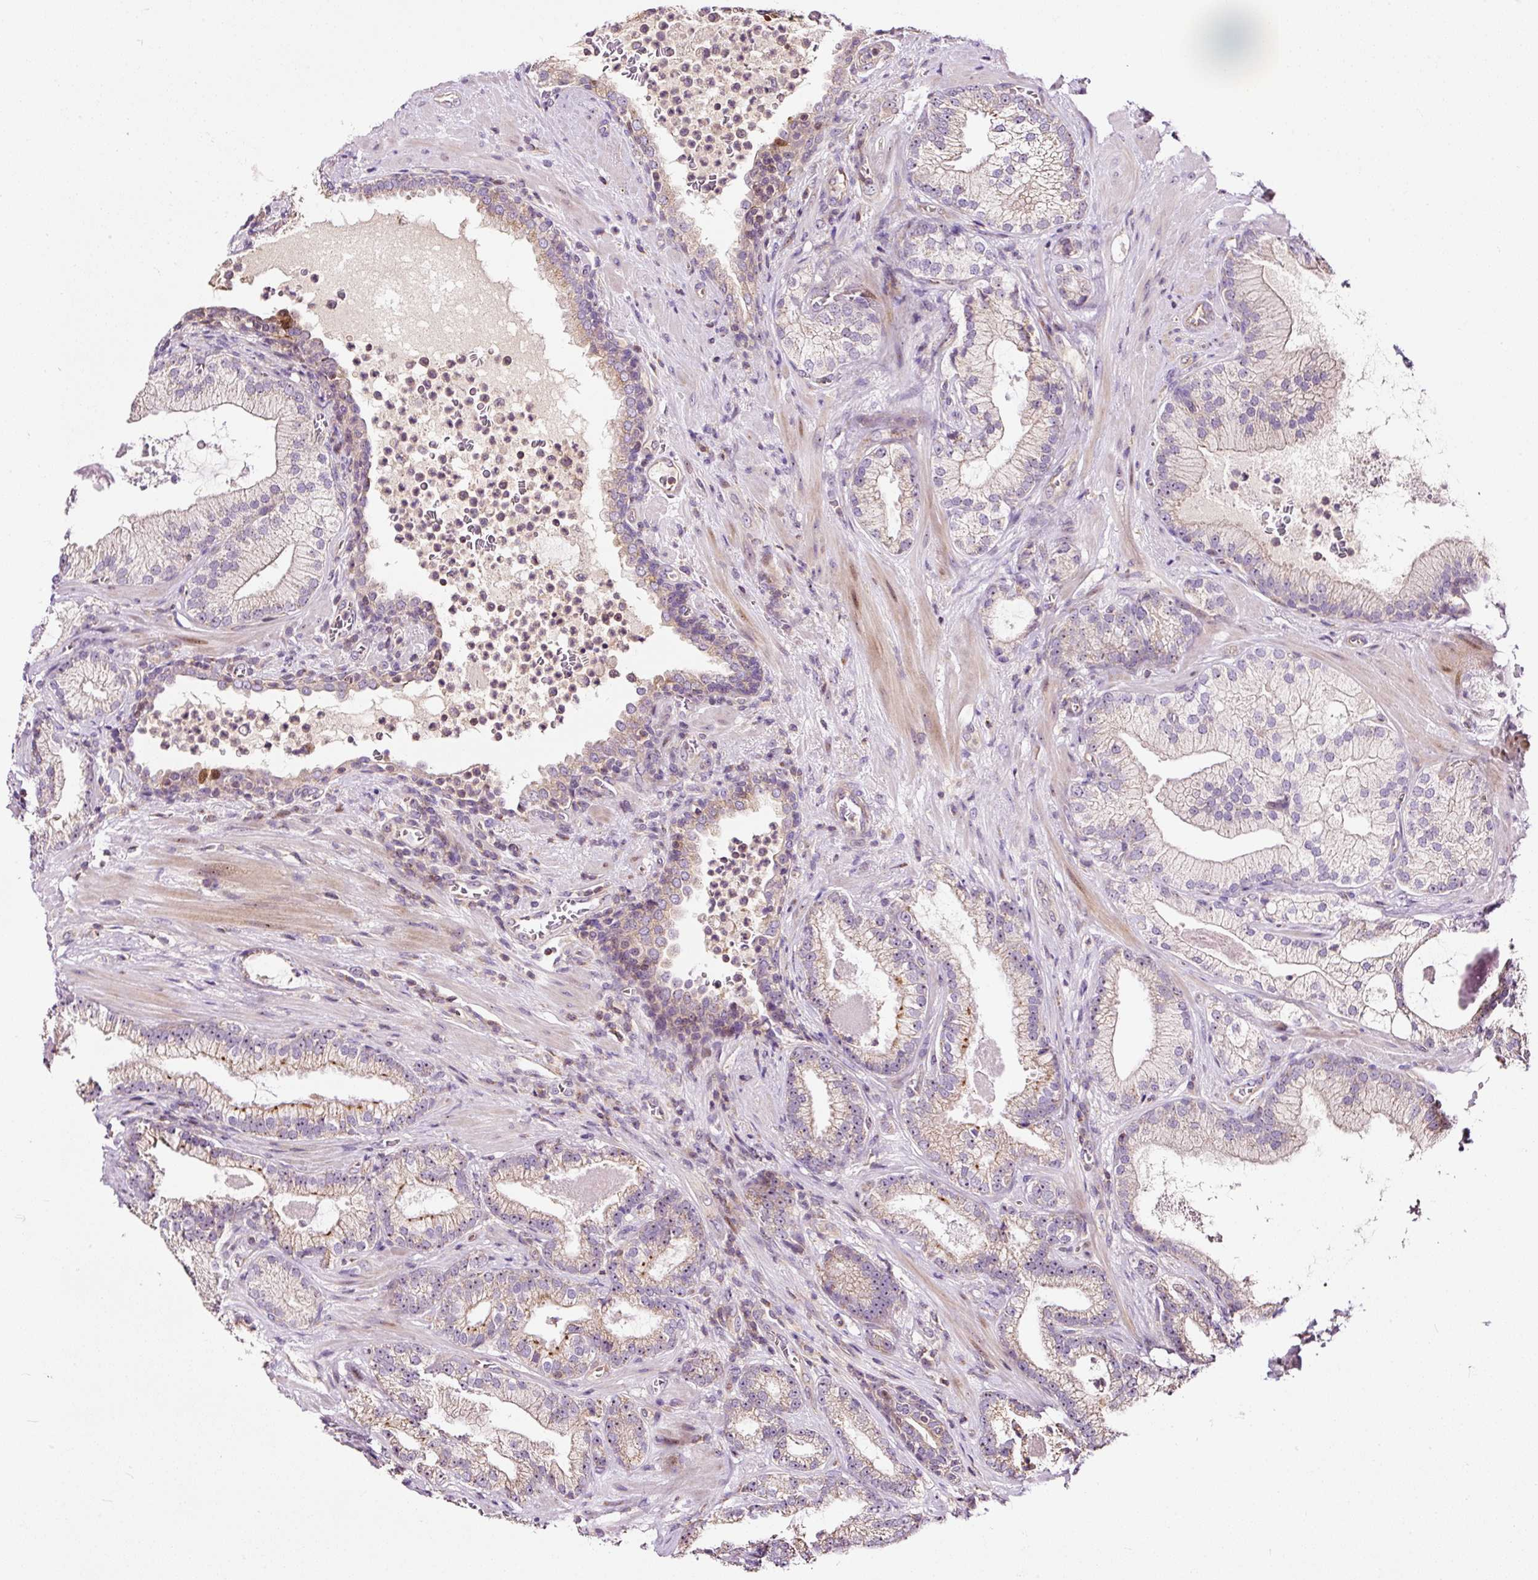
{"staining": {"intensity": "weak", "quantity": "25%-75%", "location": "cytoplasmic/membranous,nuclear"}, "tissue": "prostate cancer", "cell_type": "Tumor cells", "image_type": "cancer", "snomed": [{"axis": "morphology", "description": "Adenocarcinoma, High grade"}, {"axis": "topography", "description": "Prostate"}], "caption": "Prostate cancer (adenocarcinoma (high-grade)) tissue exhibits weak cytoplasmic/membranous and nuclear positivity in approximately 25%-75% of tumor cells, visualized by immunohistochemistry.", "gene": "BOLA3", "patient": {"sex": "male", "age": 68}}